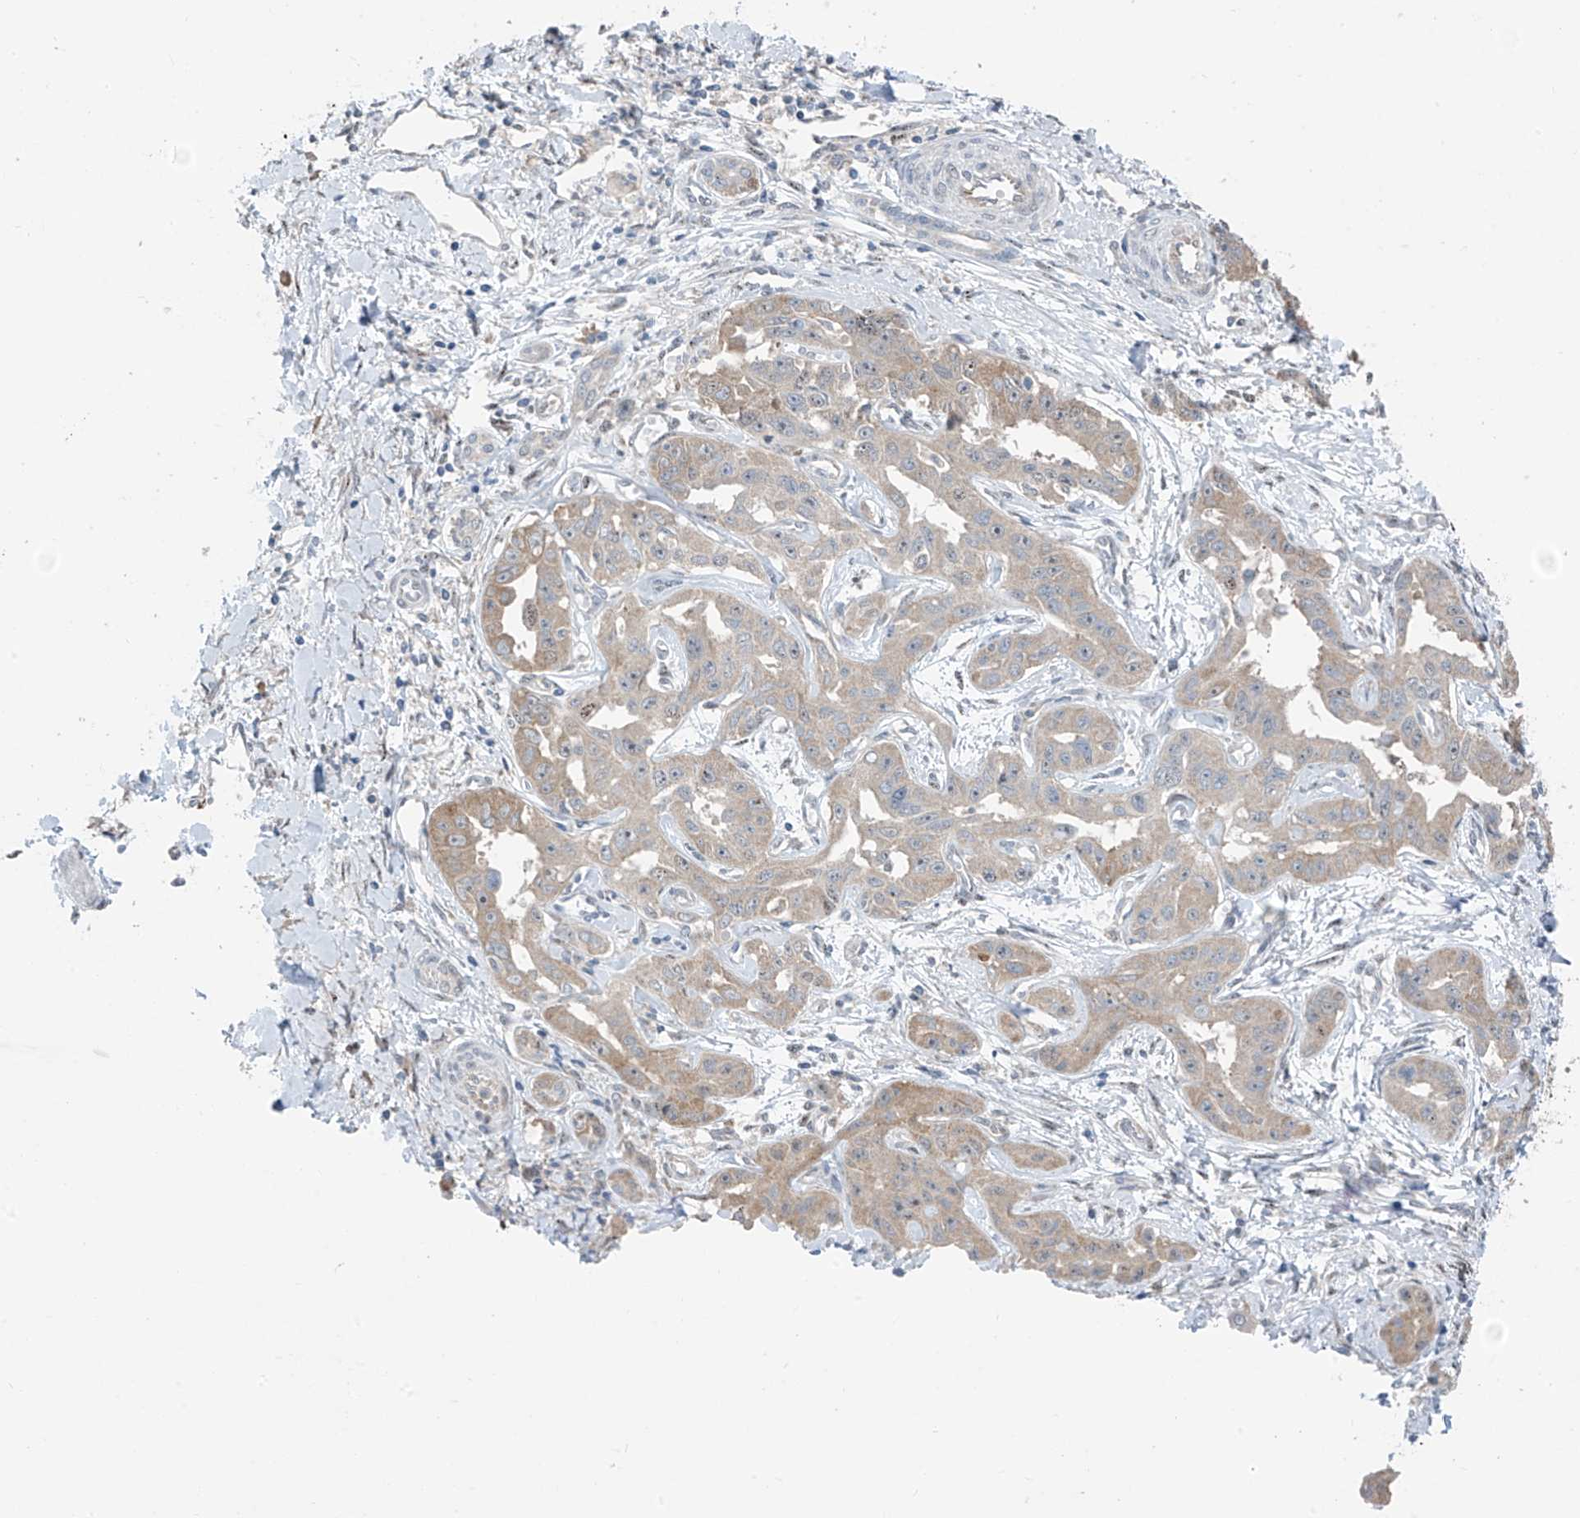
{"staining": {"intensity": "weak", "quantity": "25%-75%", "location": "cytoplasmic/membranous"}, "tissue": "liver cancer", "cell_type": "Tumor cells", "image_type": "cancer", "snomed": [{"axis": "morphology", "description": "Cholangiocarcinoma"}, {"axis": "topography", "description": "Liver"}], "caption": "A low amount of weak cytoplasmic/membranous positivity is appreciated in approximately 25%-75% of tumor cells in liver cancer (cholangiocarcinoma) tissue.", "gene": "RPL4", "patient": {"sex": "male", "age": 59}}